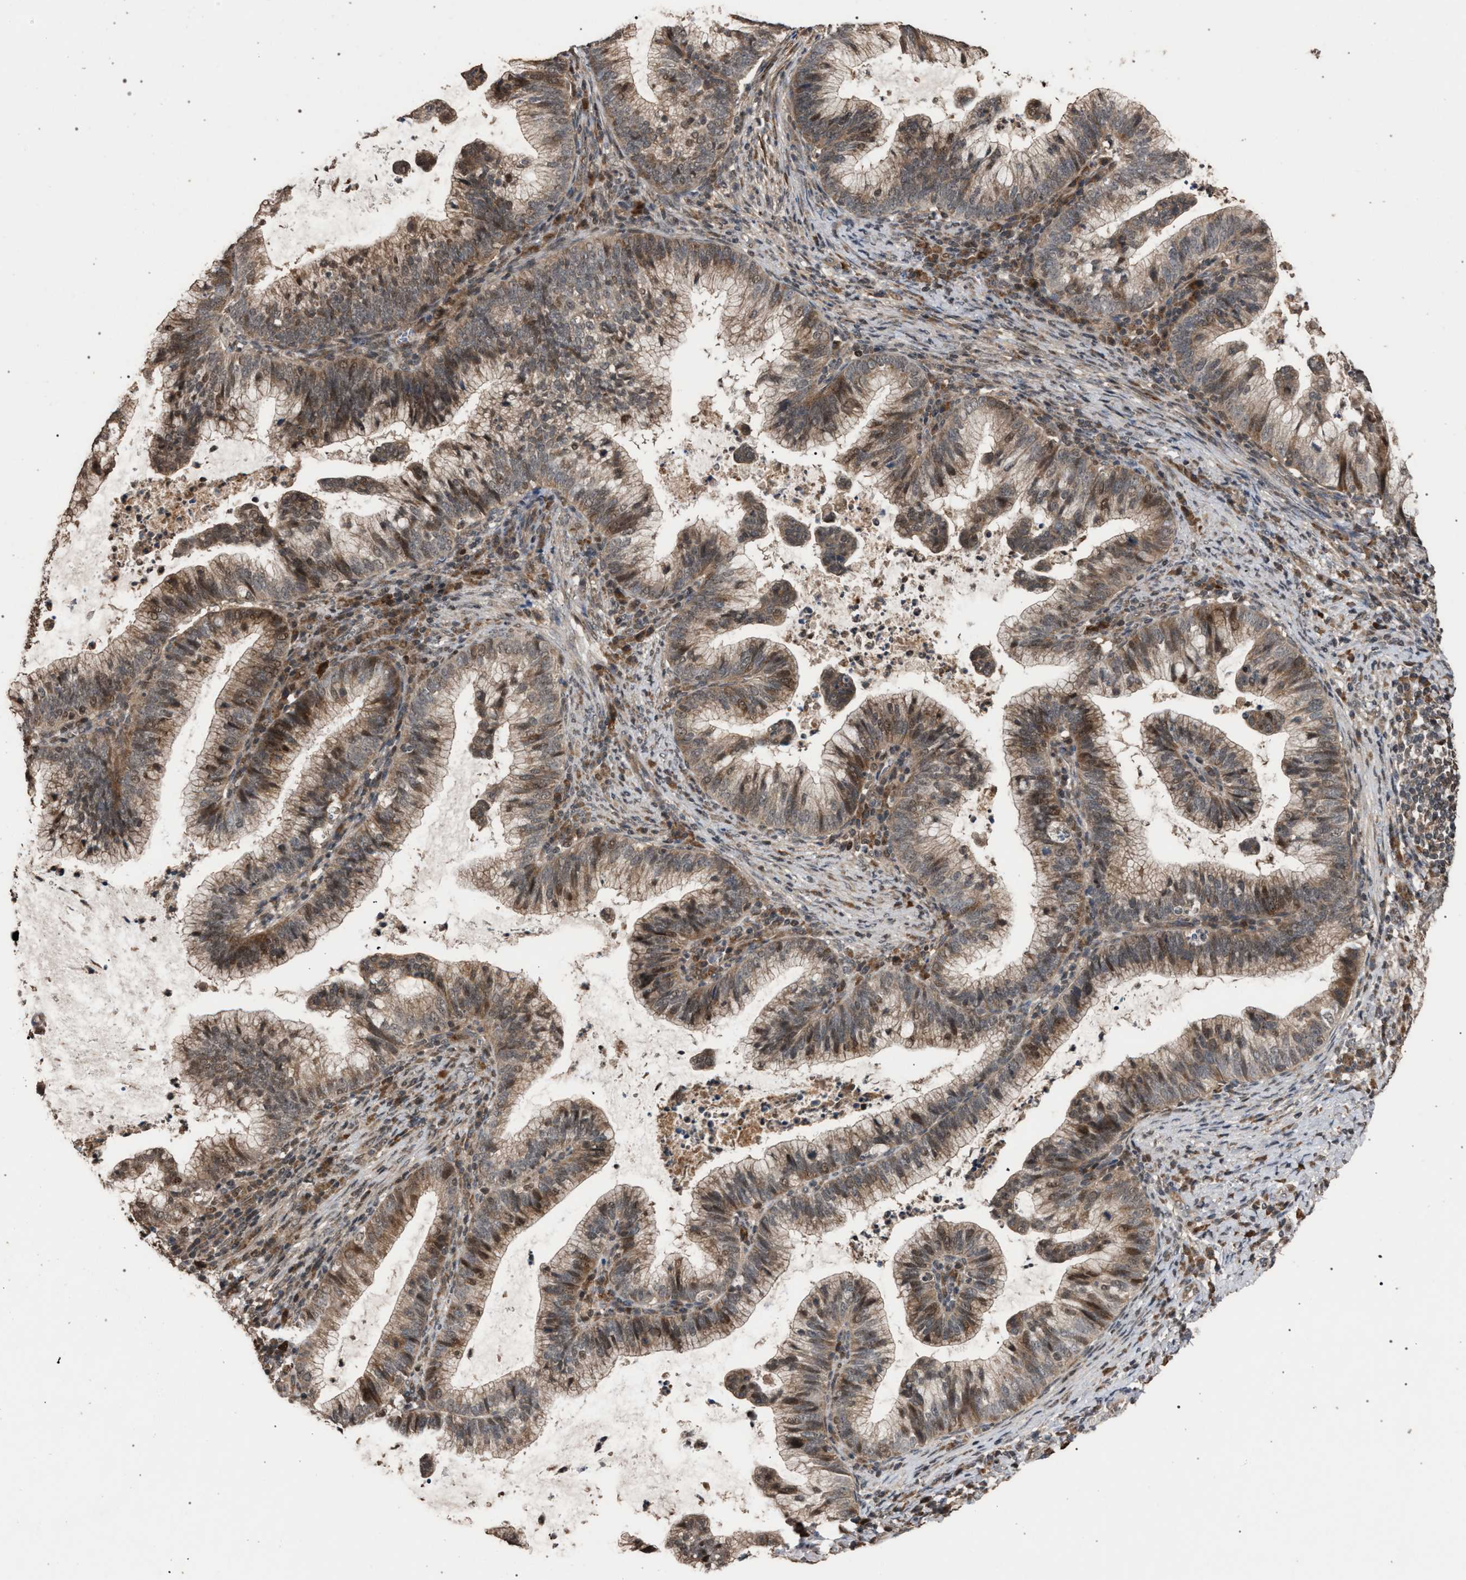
{"staining": {"intensity": "moderate", "quantity": ">75%", "location": "cytoplasmic/membranous,nuclear"}, "tissue": "cervical cancer", "cell_type": "Tumor cells", "image_type": "cancer", "snomed": [{"axis": "morphology", "description": "Adenocarcinoma, NOS"}, {"axis": "topography", "description": "Cervix"}], "caption": "IHC histopathology image of neoplastic tissue: human adenocarcinoma (cervical) stained using IHC reveals medium levels of moderate protein expression localized specifically in the cytoplasmic/membranous and nuclear of tumor cells, appearing as a cytoplasmic/membranous and nuclear brown color.", "gene": "NAA35", "patient": {"sex": "female", "age": 36}}